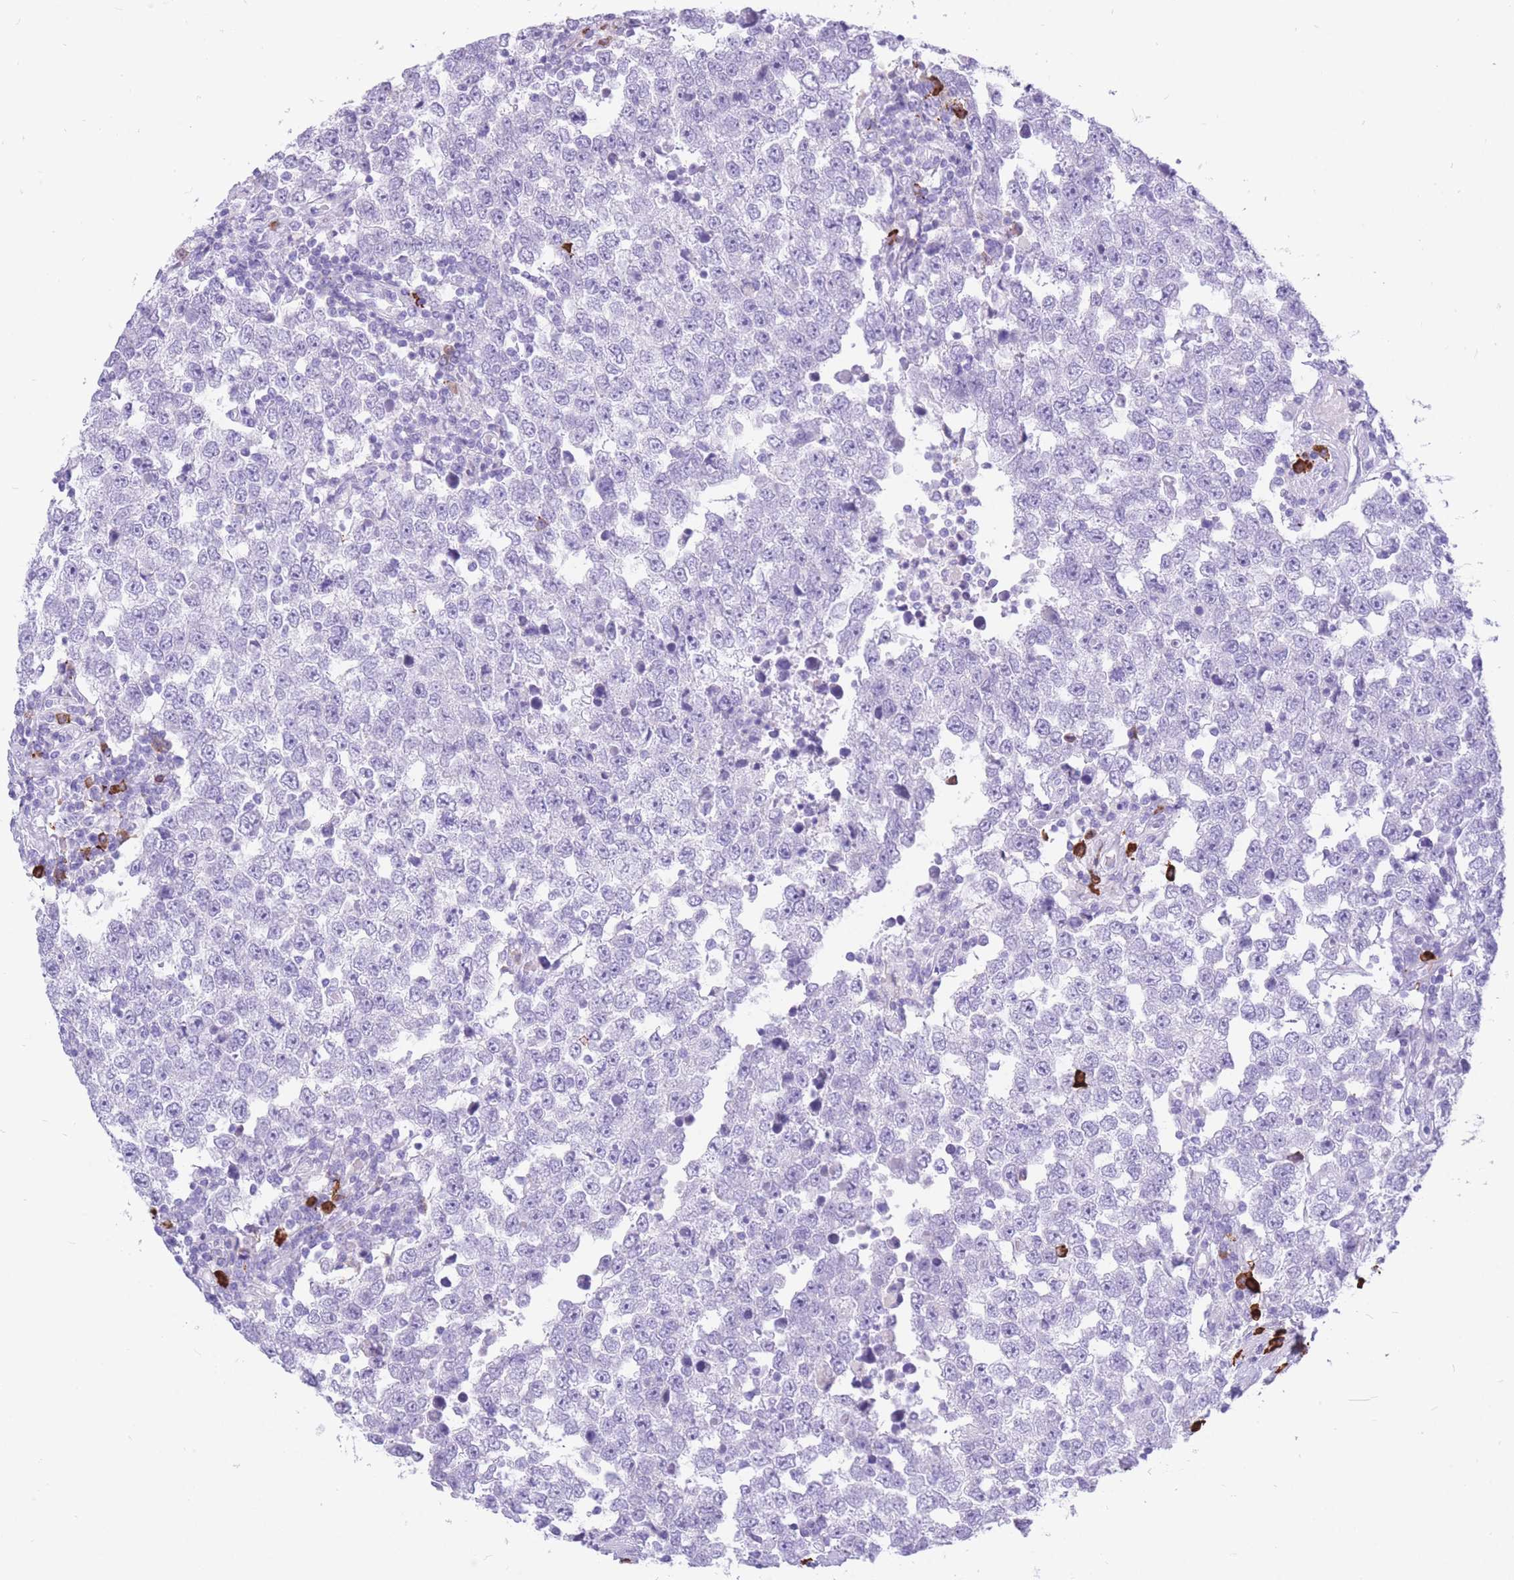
{"staining": {"intensity": "negative", "quantity": "none", "location": "none"}, "tissue": "testis cancer", "cell_type": "Tumor cells", "image_type": "cancer", "snomed": [{"axis": "morphology", "description": "Seminoma, NOS"}, {"axis": "morphology", "description": "Carcinoma, Embryonal, NOS"}, {"axis": "topography", "description": "Testis"}], "caption": "Embryonal carcinoma (testis) was stained to show a protein in brown. There is no significant expression in tumor cells.", "gene": "ZFP62", "patient": {"sex": "male", "age": 28}}